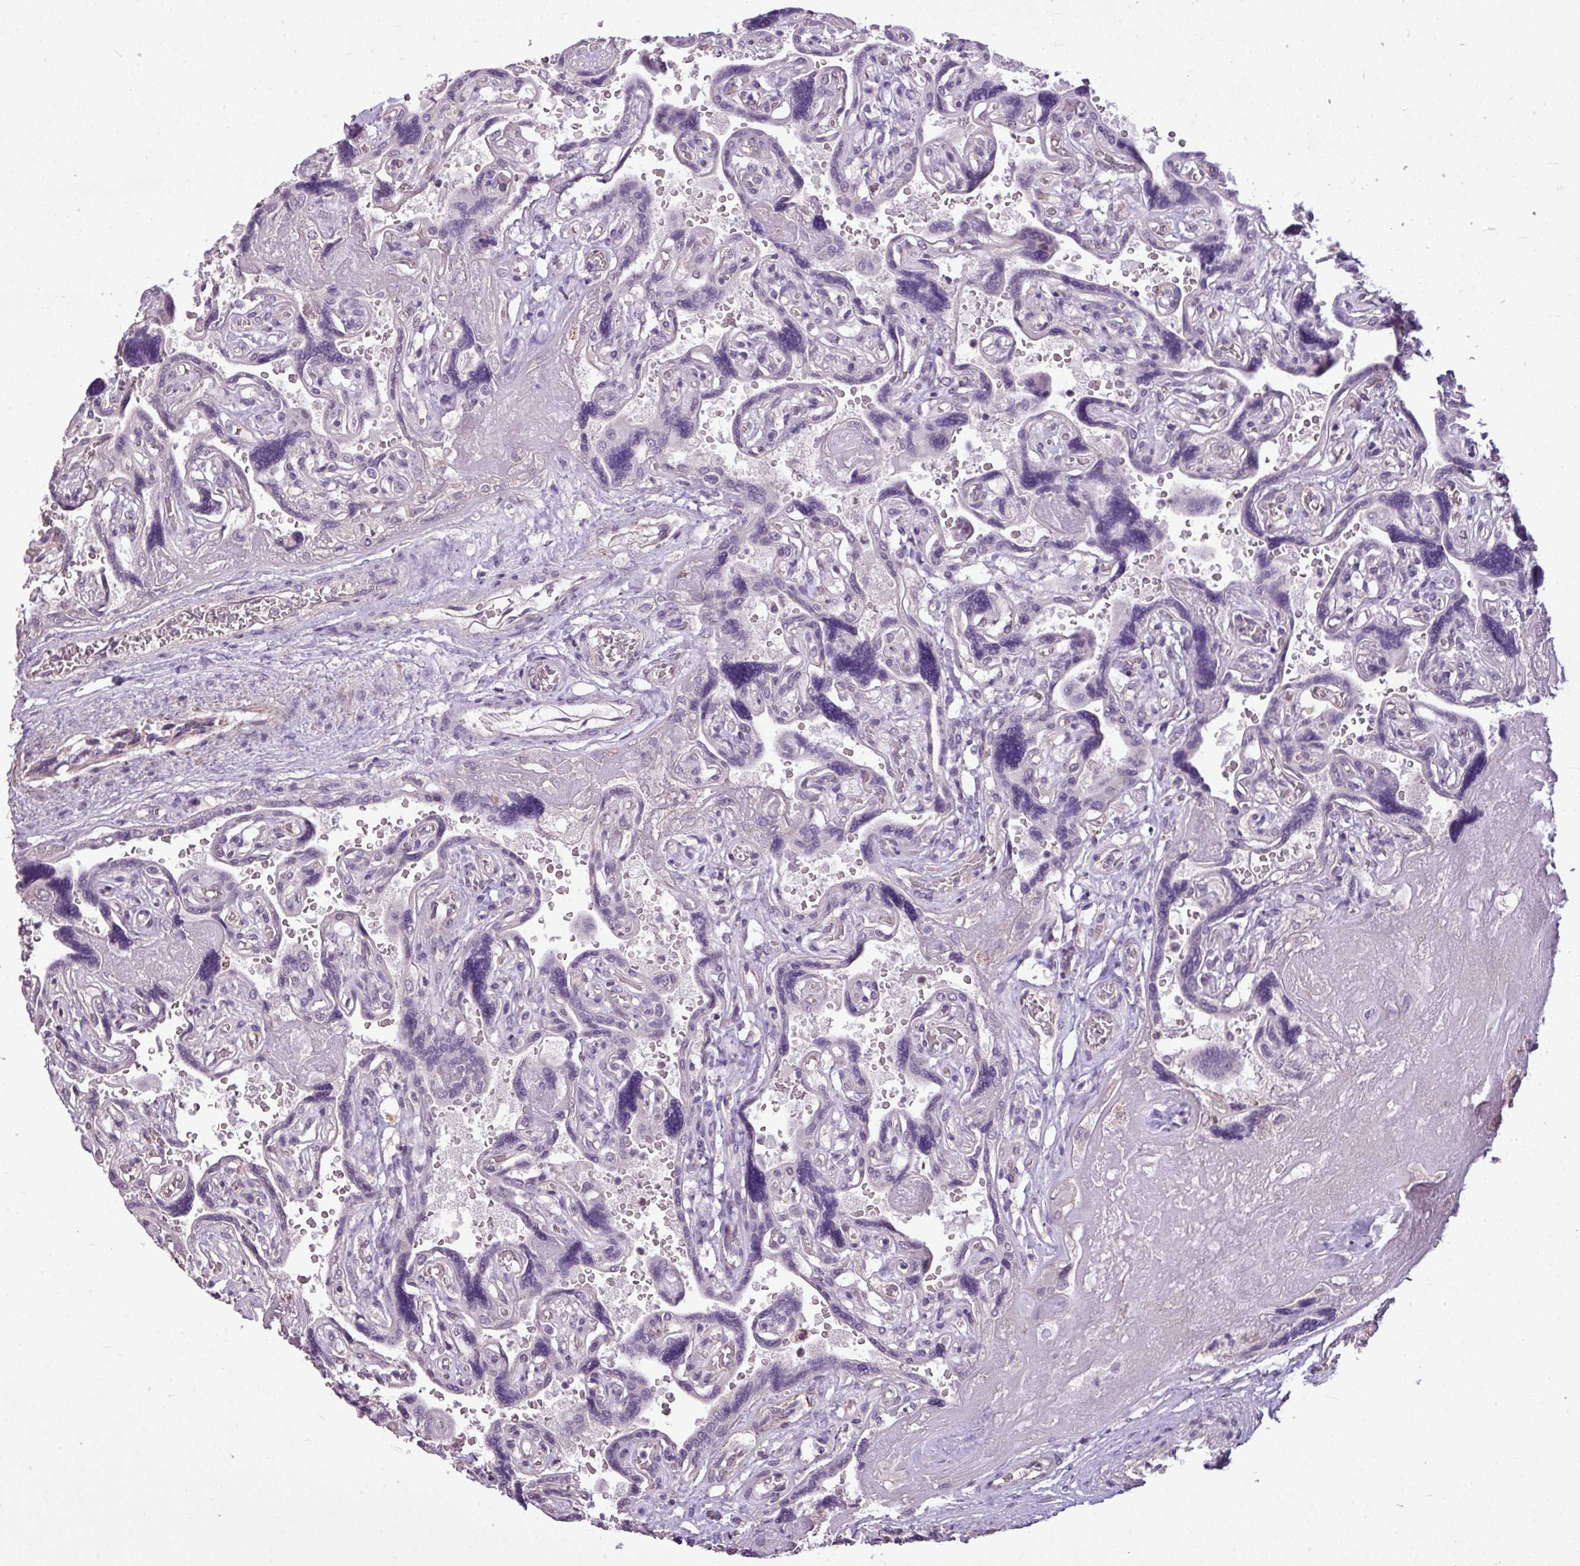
{"staining": {"intensity": "negative", "quantity": "none", "location": "none"}, "tissue": "placenta", "cell_type": "Decidual cells", "image_type": "normal", "snomed": [{"axis": "morphology", "description": "Normal tissue, NOS"}, {"axis": "topography", "description": "Placenta"}], "caption": "Immunohistochemistry histopathology image of normal human placenta stained for a protein (brown), which reveals no expression in decidual cells.", "gene": "ALDH2", "patient": {"sex": "female", "age": 32}}